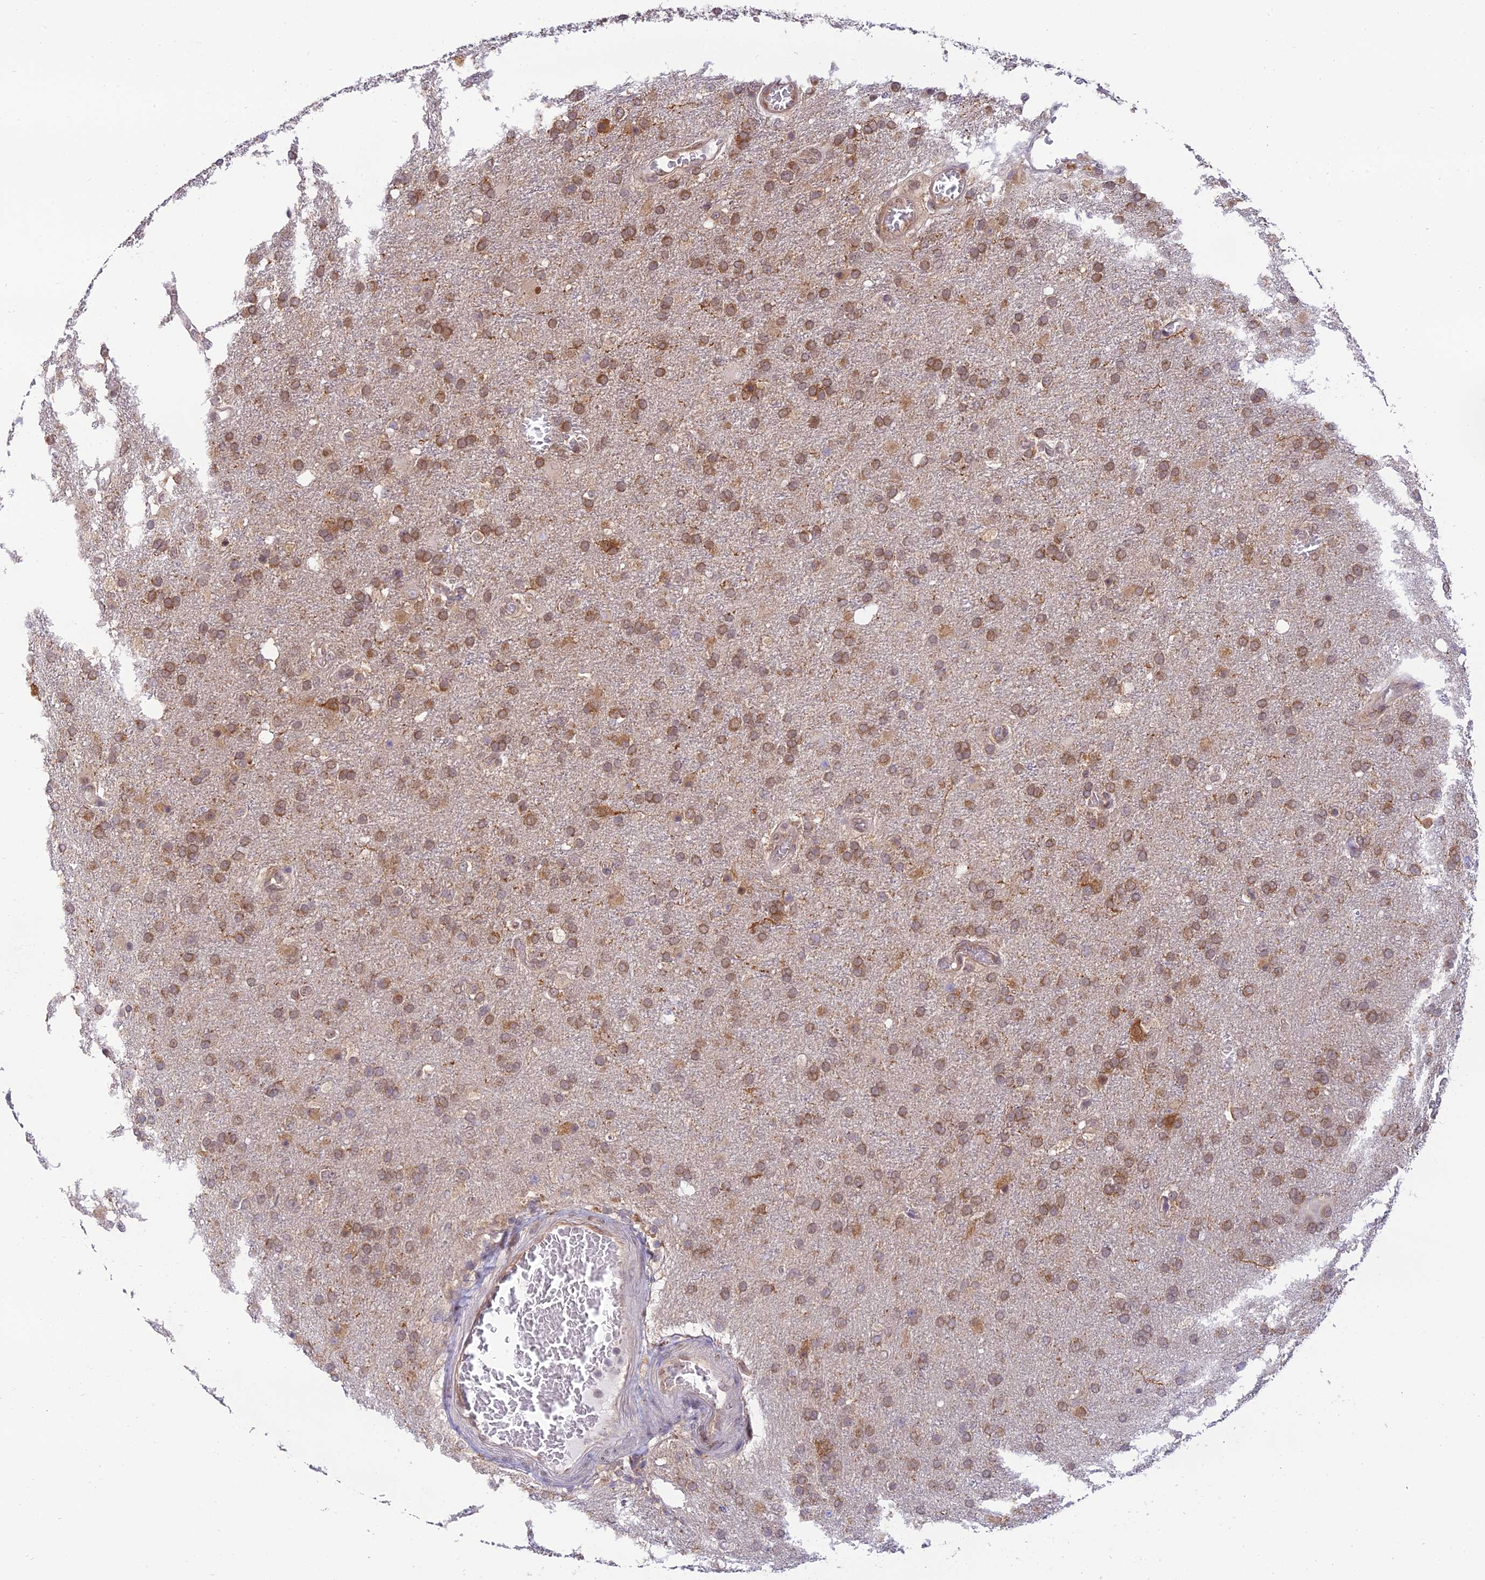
{"staining": {"intensity": "moderate", "quantity": ">75%", "location": "cytoplasmic/membranous"}, "tissue": "glioma", "cell_type": "Tumor cells", "image_type": "cancer", "snomed": [{"axis": "morphology", "description": "Glioma, malignant, High grade"}, {"axis": "topography", "description": "Brain"}], "caption": "Immunohistochemical staining of human malignant glioma (high-grade) displays medium levels of moderate cytoplasmic/membranous protein staining in approximately >75% of tumor cells. The staining was performed using DAB, with brown indicating positive protein expression. Nuclei are stained blue with hematoxylin.", "gene": "SKIC8", "patient": {"sex": "female", "age": 74}}